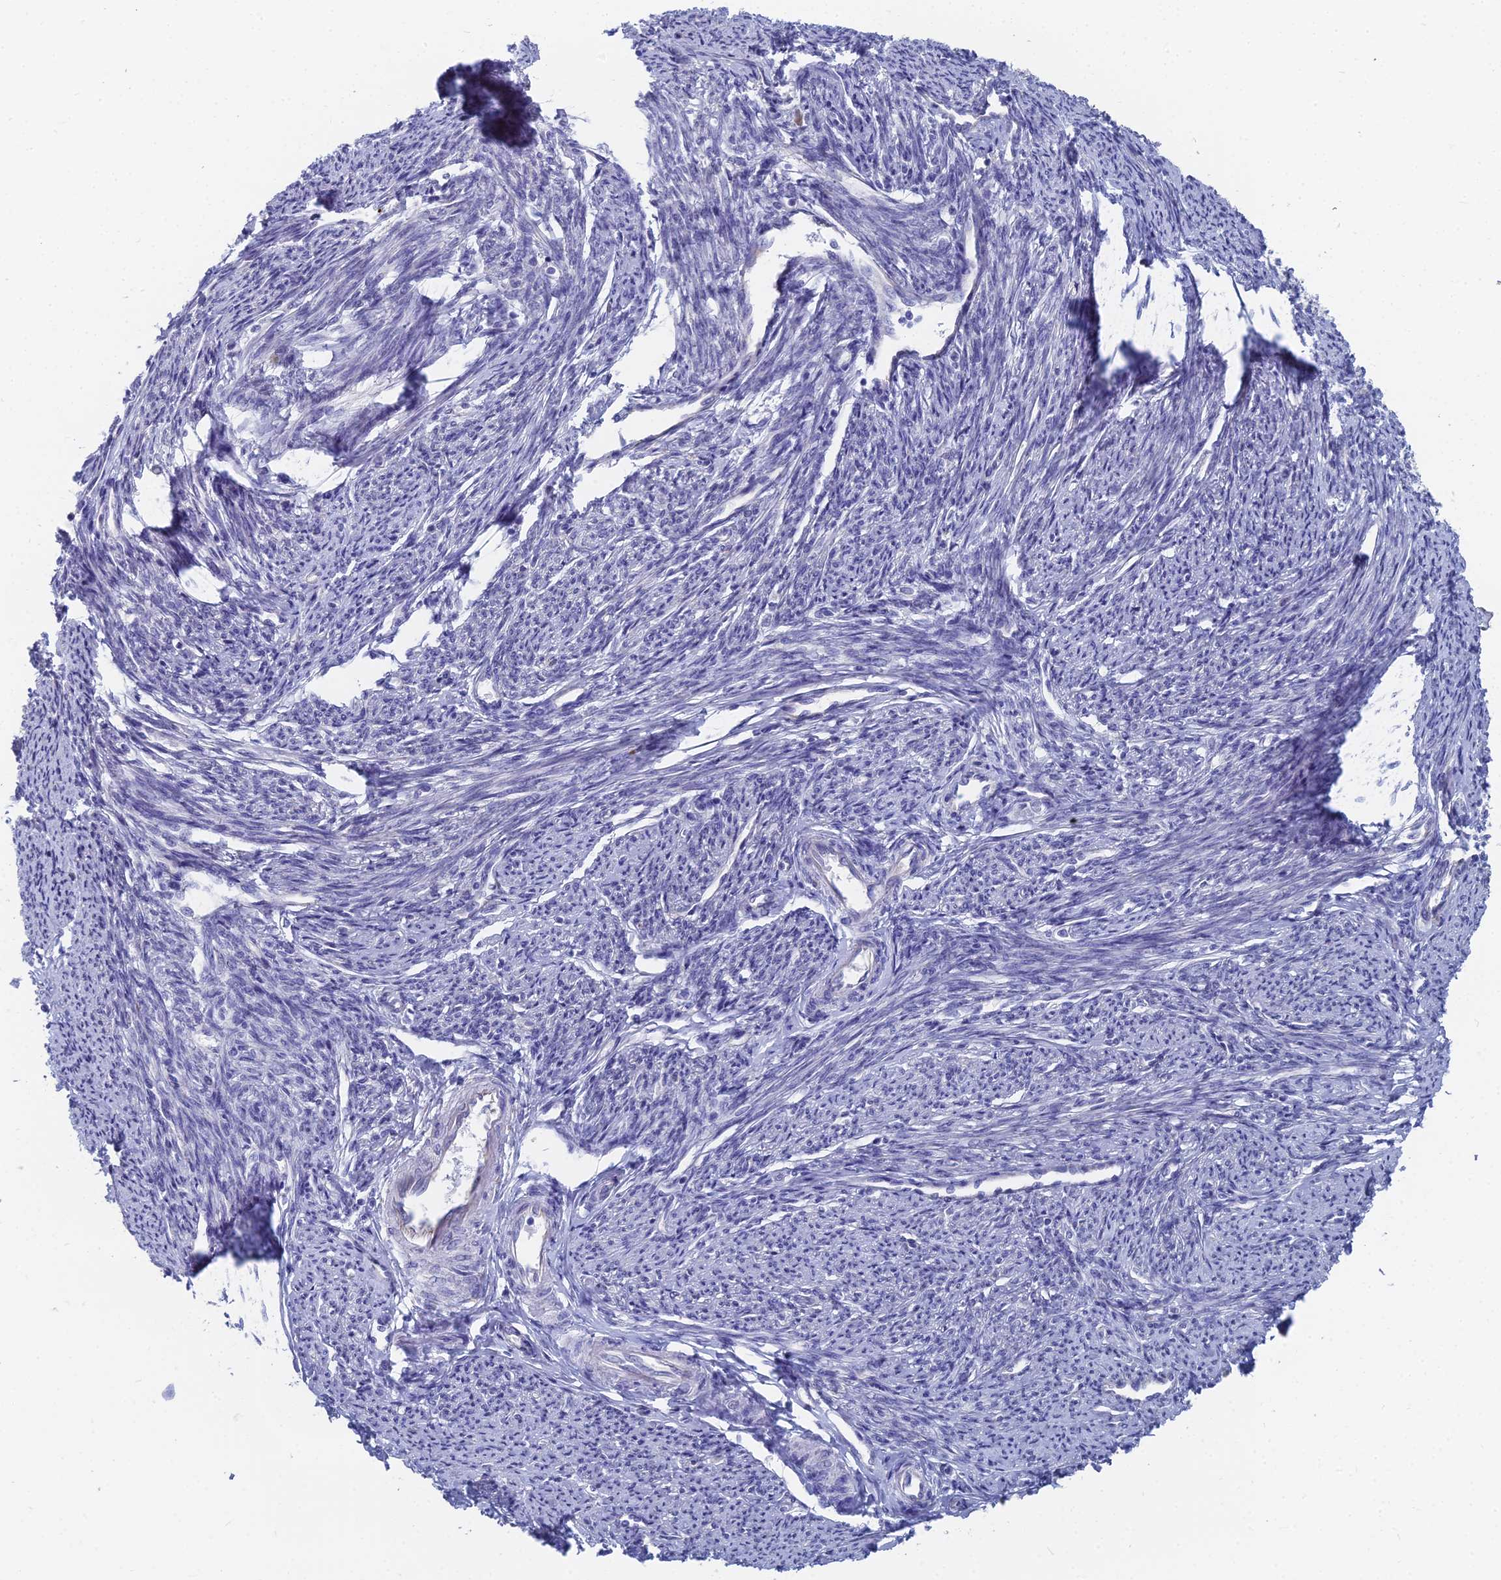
{"staining": {"intensity": "moderate", "quantity": "<25%", "location": "cytoplasmic/membranous"}, "tissue": "smooth muscle", "cell_type": "Smooth muscle cells", "image_type": "normal", "snomed": [{"axis": "morphology", "description": "Normal tissue, NOS"}, {"axis": "topography", "description": "Smooth muscle"}, {"axis": "topography", "description": "Uterus"}], "caption": "Protein expression analysis of normal smooth muscle exhibits moderate cytoplasmic/membranous staining in approximately <25% of smooth muscle cells.", "gene": "TNNT3", "patient": {"sex": "female", "age": 59}}